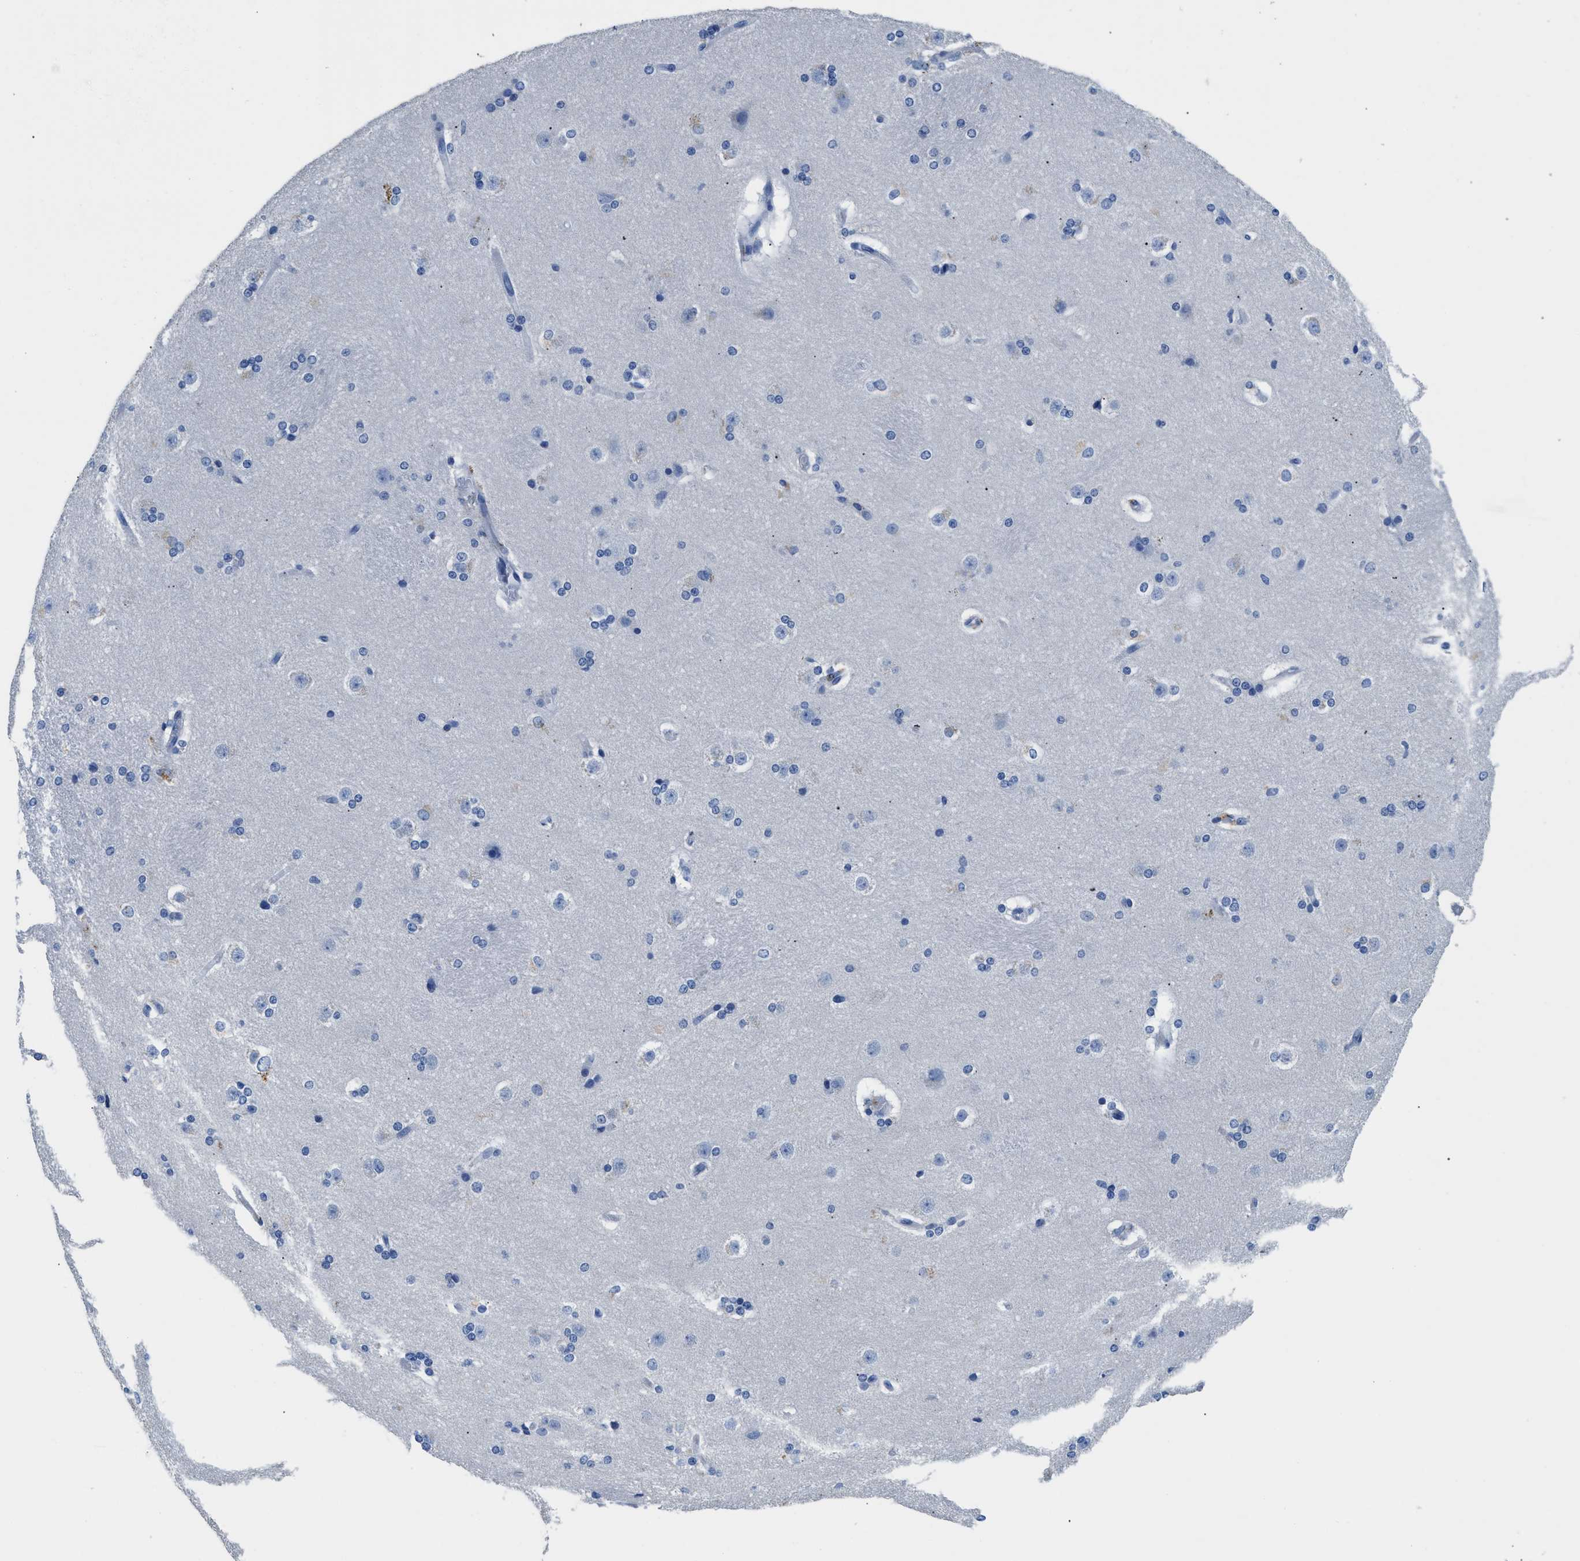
{"staining": {"intensity": "weak", "quantity": "<25%", "location": "cytoplasmic/membranous"}, "tissue": "caudate", "cell_type": "Glial cells", "image_type": "normal", "snomed": [{"axis": "morphology", "description": "Normal tissue, NOS"}, {"axis": "topography", "description": "Lateral ventricle wall"}], "caption": "Immunohistochemical staining of normal human caudate demonstrates no significant staining in glial cells.", "gene": "SLFN13", "patient": {"sex": "female", "age": 19}}